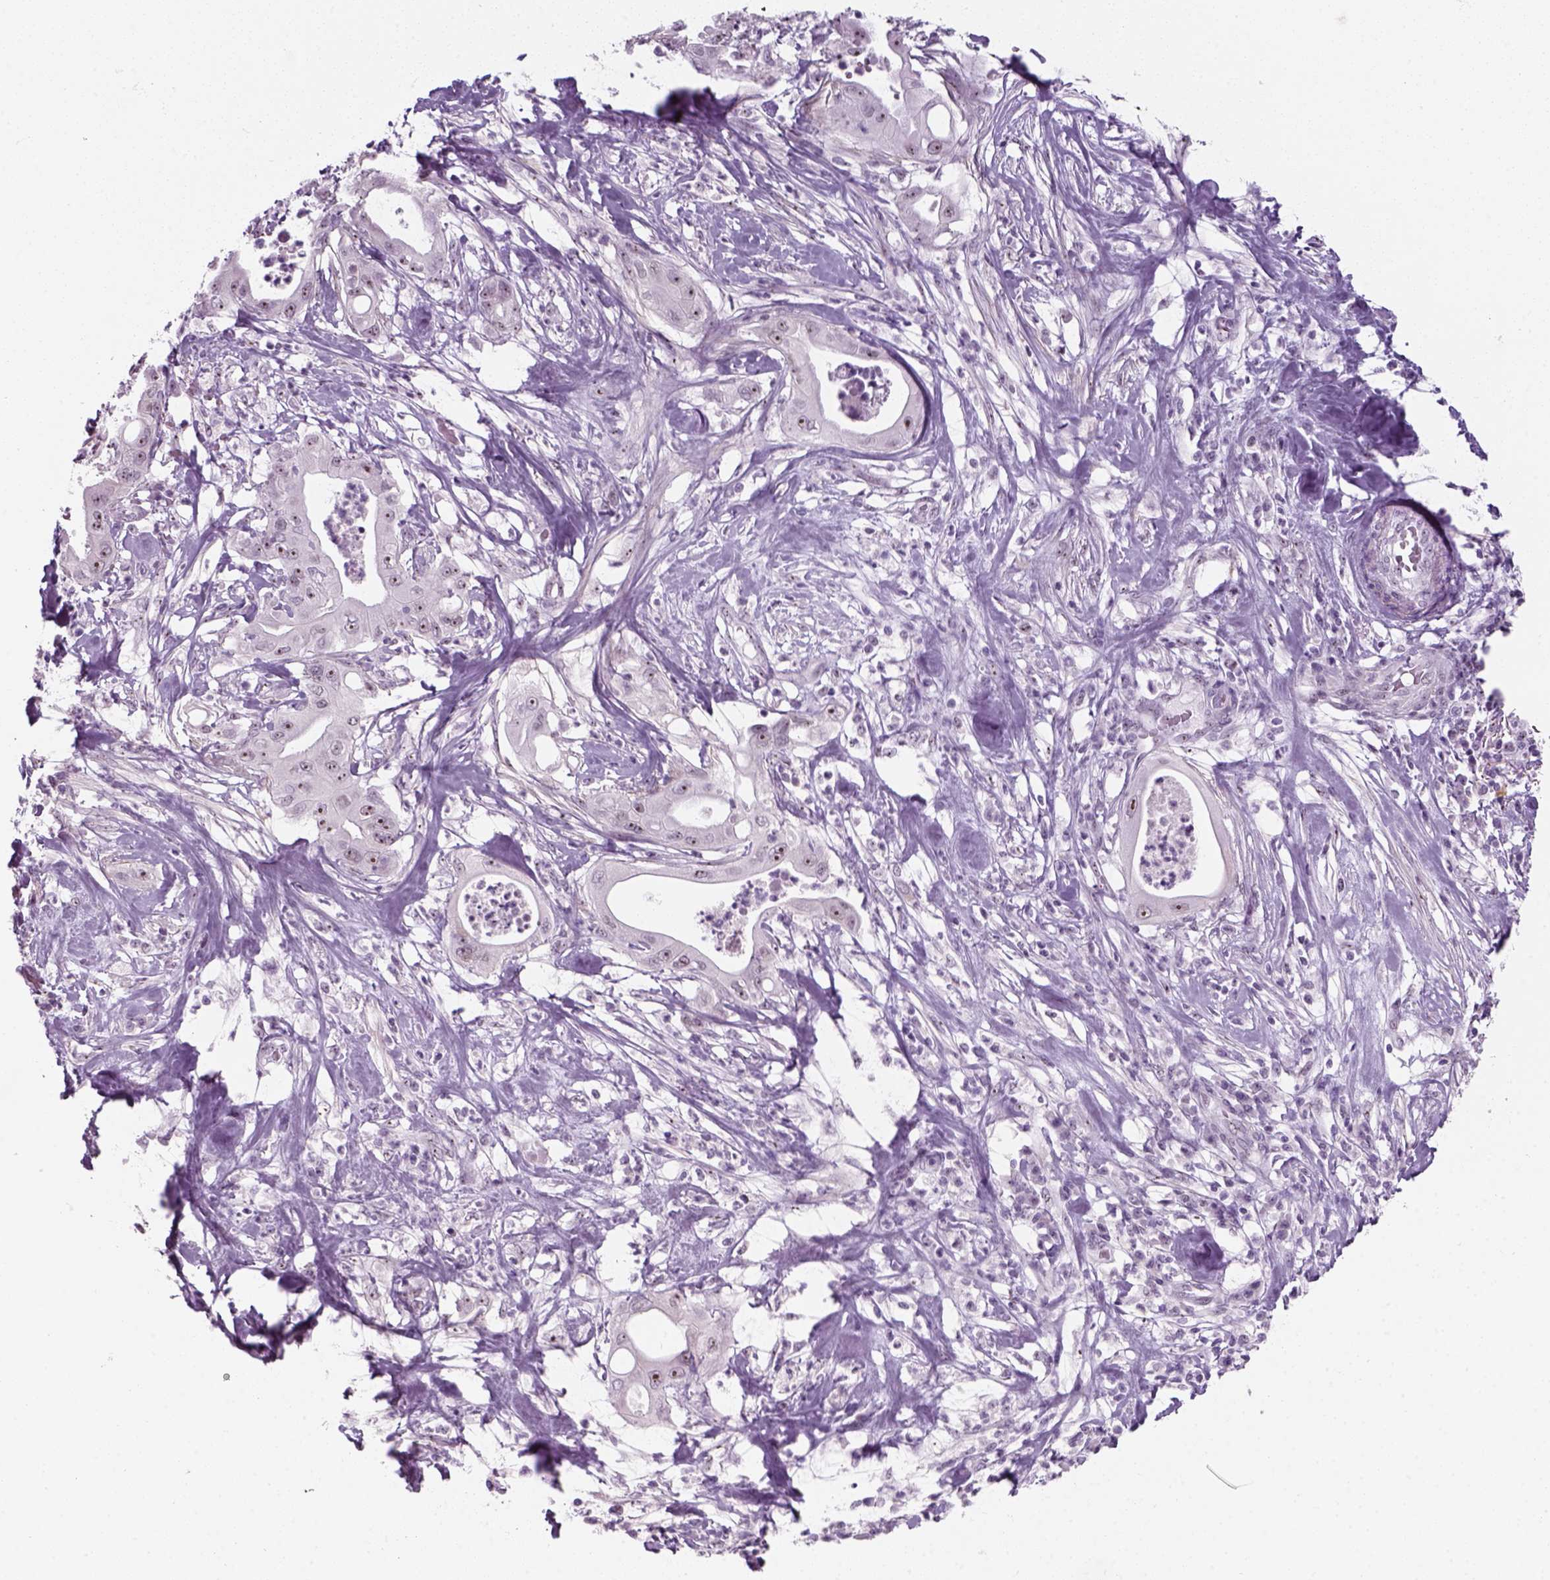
{"staining": {"intensity": "strong", "quantity": ">75%", "location": "nuclear"}, "tissue": "pancreatic cancer", "cell_type": "Tumor cells", "image_type": "cancer", "snomed": [{"axis": "morphology", "description": "Adenocarcinoma, NOS"}, {"axis": "topography", "description": "Pancreas"}], "caption": "The image exhibits staining of pancreatic cancer (adenocarcinoma), revealing strong nuclear protein expression (brown color) within tumor cells. (brown staining indicates protein expression, while blue staining denotes nuclei).", "gene": "ZNF865", "patient": {"sex": "male", "age": 71}}